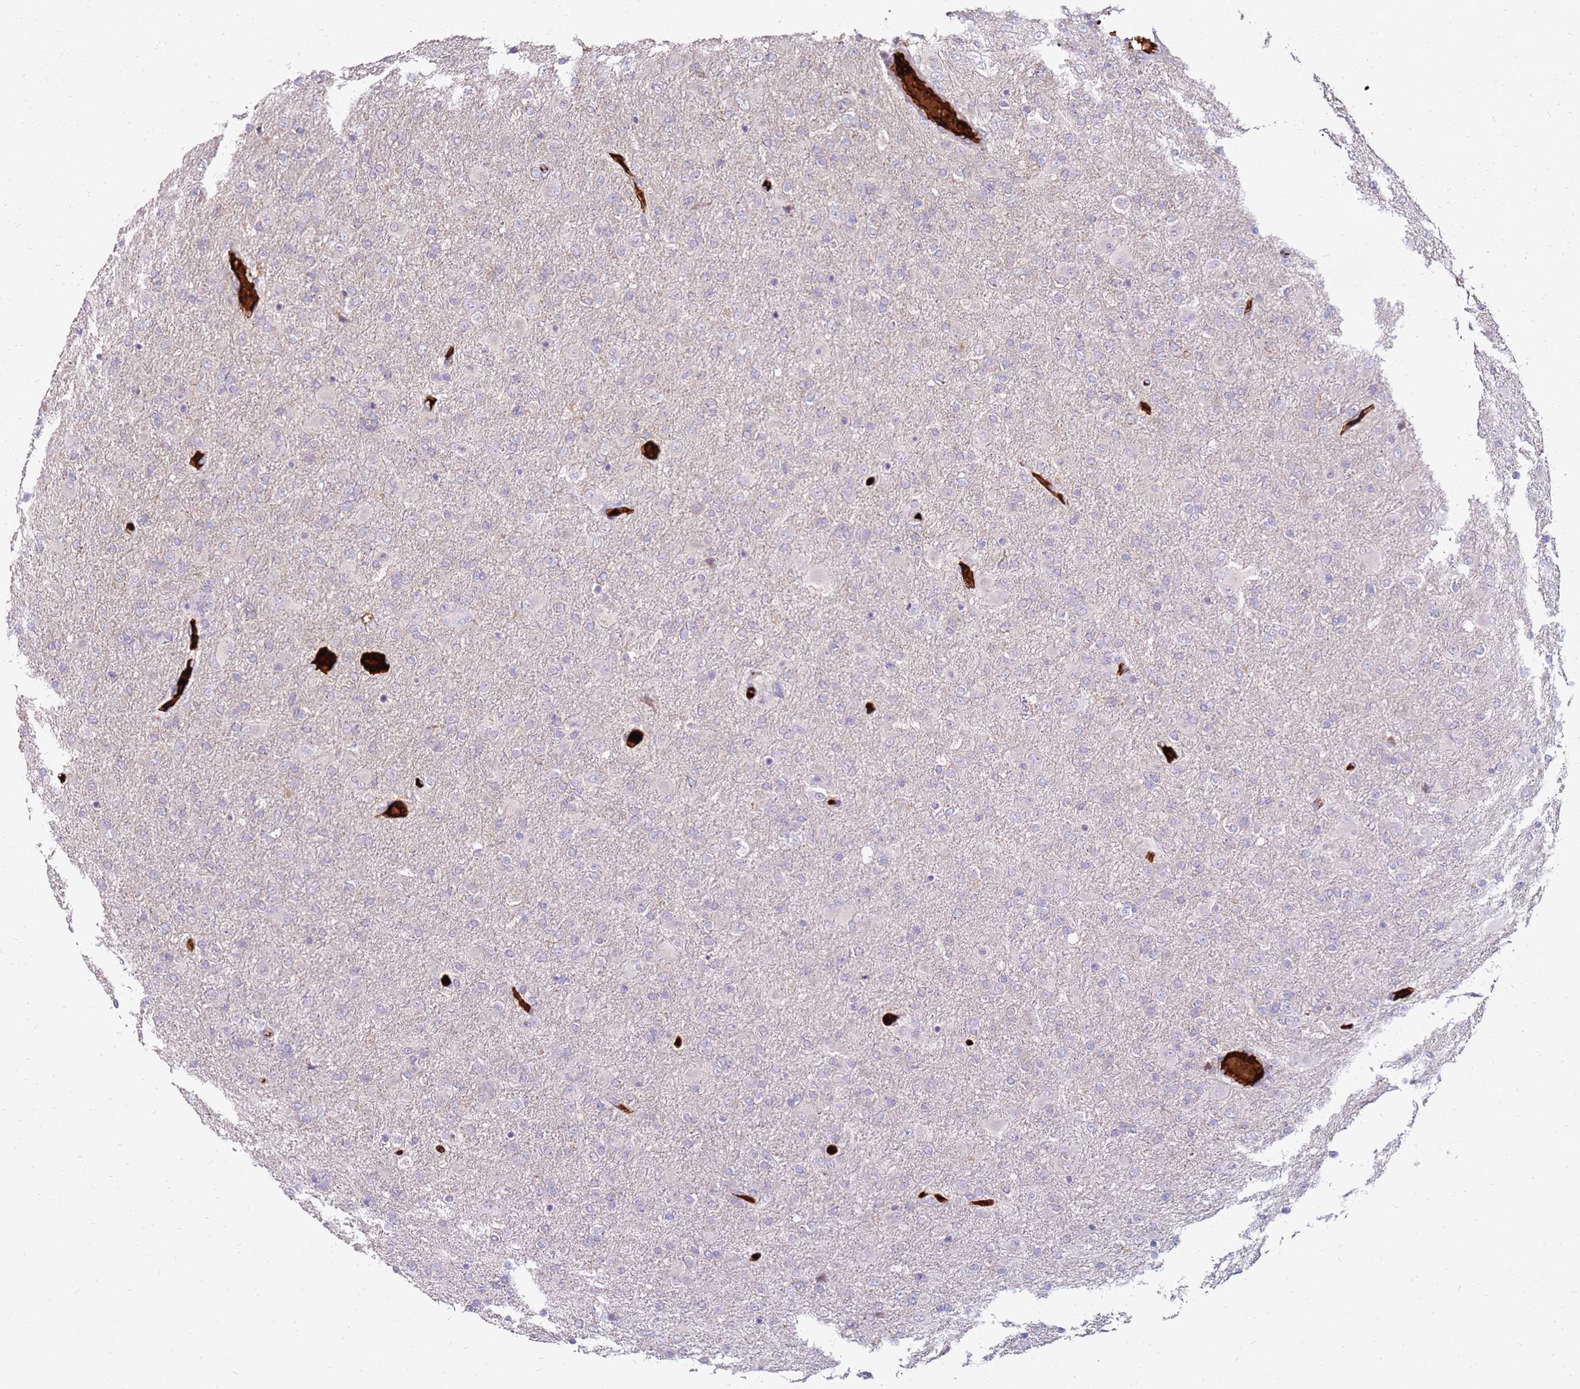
{"staining": {"intensity": "negative", "quantity": "none", "location": "none"}, "tissue": "glioma", "cell_type": "Tumor cells", "image_type": "cancer", "snomed": [{"axis": "morphology", "description": "Glioma, malignant, Low grade"}, {"axis": "topography", "description": "Brain"}], "caption": "Immunohistochemical staining of glioma demonstrates no significant expression in tumor cells.", "gene": "RNF11", "patient": {"sex": "male", "age": 65}}